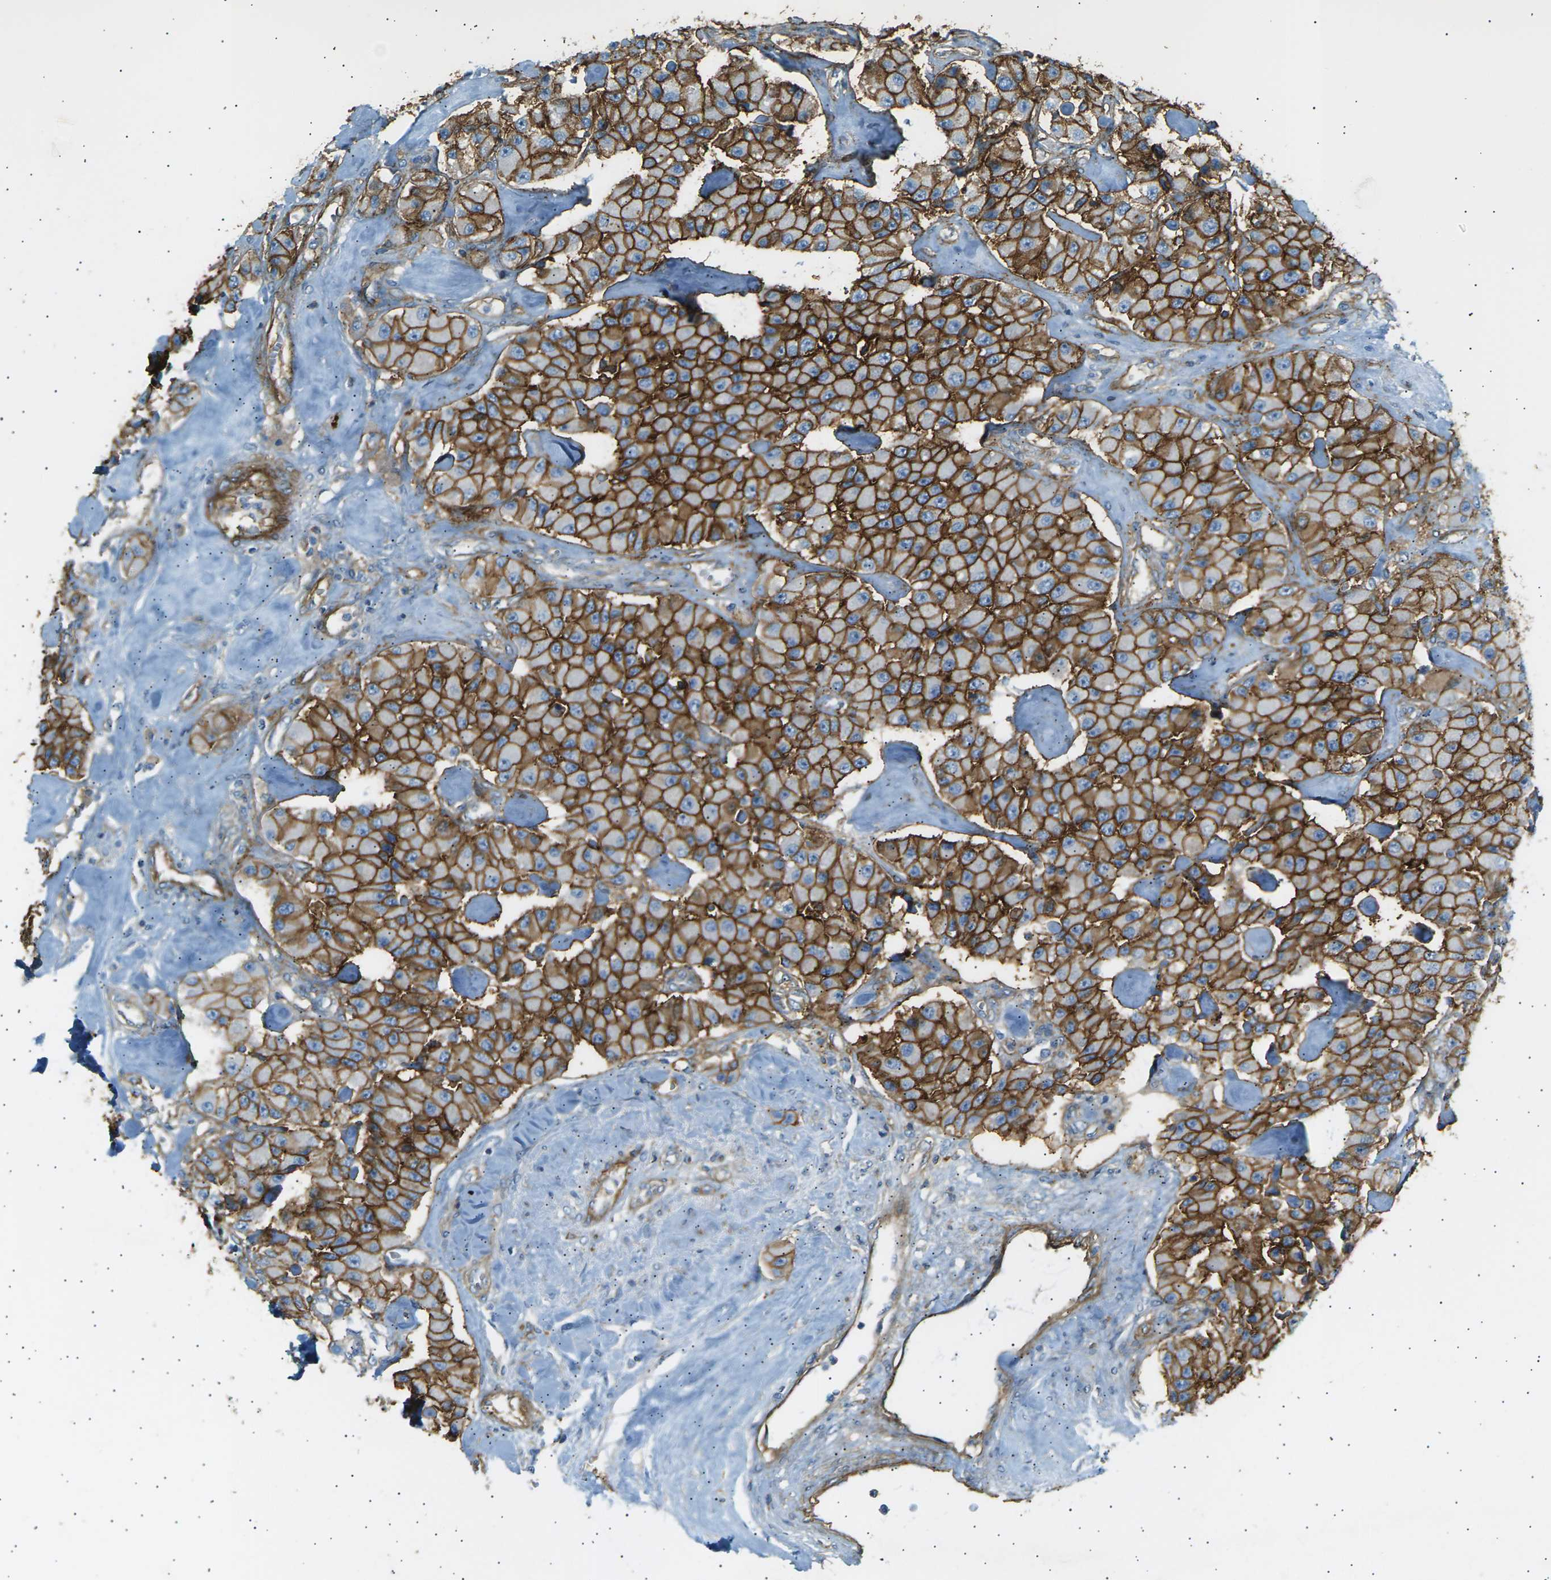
{"staining": {"intensity": "strong", "quantity": ">75%", "location": "cytoplasmic/membranous"}, "tissue": "carcinoid", "cell_type": "Tumor cells", "image_type": "cancer", "snomed": [{"axis": "morphology", "description": "Carcinoid, malignant, NOS"}, {"axis": "topography", "description": "Pancreas"}], "caption": "Immunohistochemical staining of human carcinoid demonstrates high levels of strong cytoplasmic/membranous protein staining in about >75% of tumor cells.", "gene": "ATP2B4", "patient": {"sex": "male", "age": 41}}